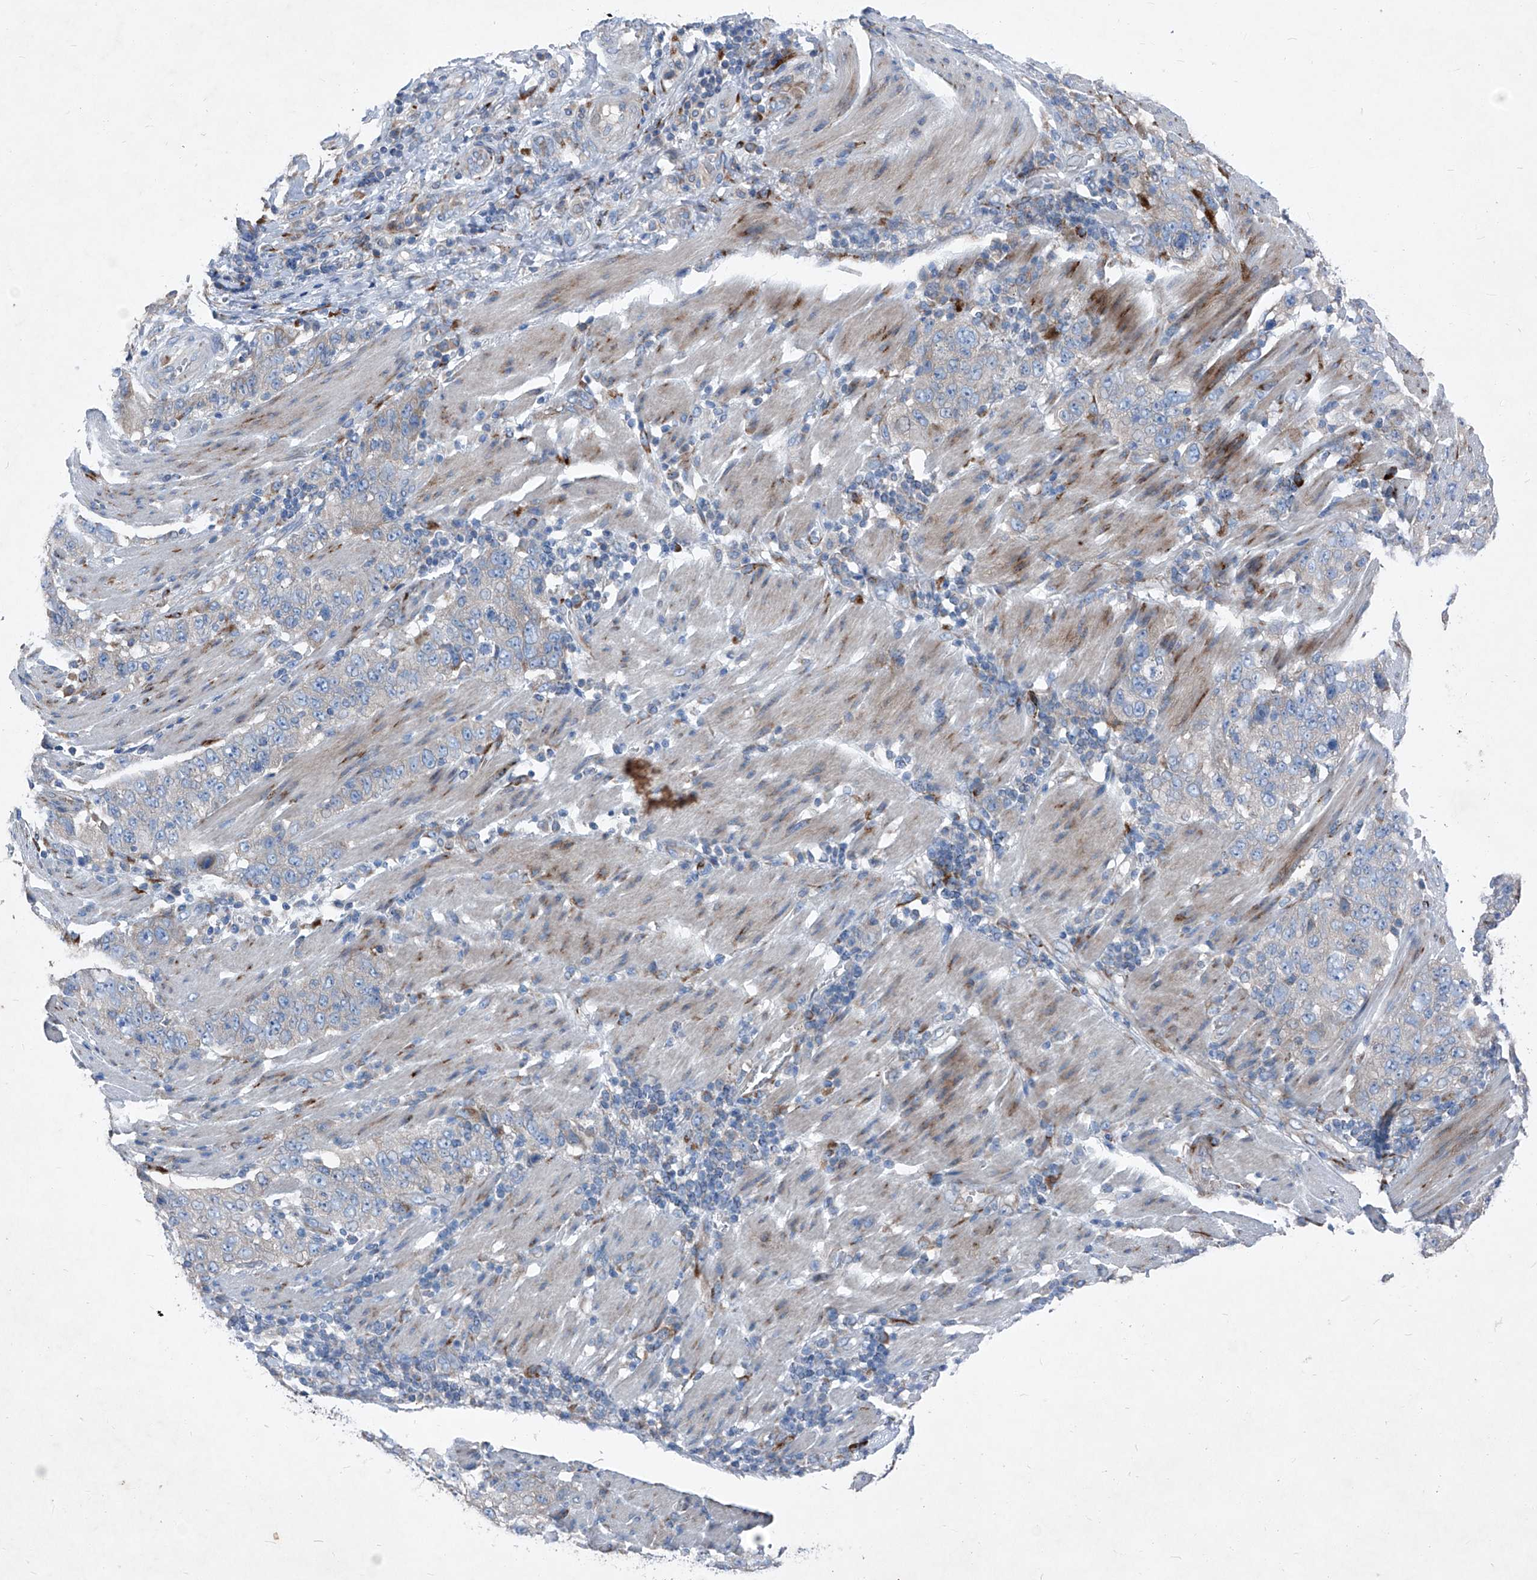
{"staining": {"intensity": "negative", "quantity": "none", "location": "none"}, "tissue": "stomach cancer", "cell_type": "Tumor cells", "image_type": "cancer", "snomed": [{"axis": "morphology", "description": "Adenocarcinoma, NOS"}, {"axis": "topography", "description": "Stomach"}], "caption": "Human stomach cancer stained for a protein using immunohistochemistry displays no staining in tumor cells.", "gene": "IFI27", "patient": {"sex": "male", "age": 48}}